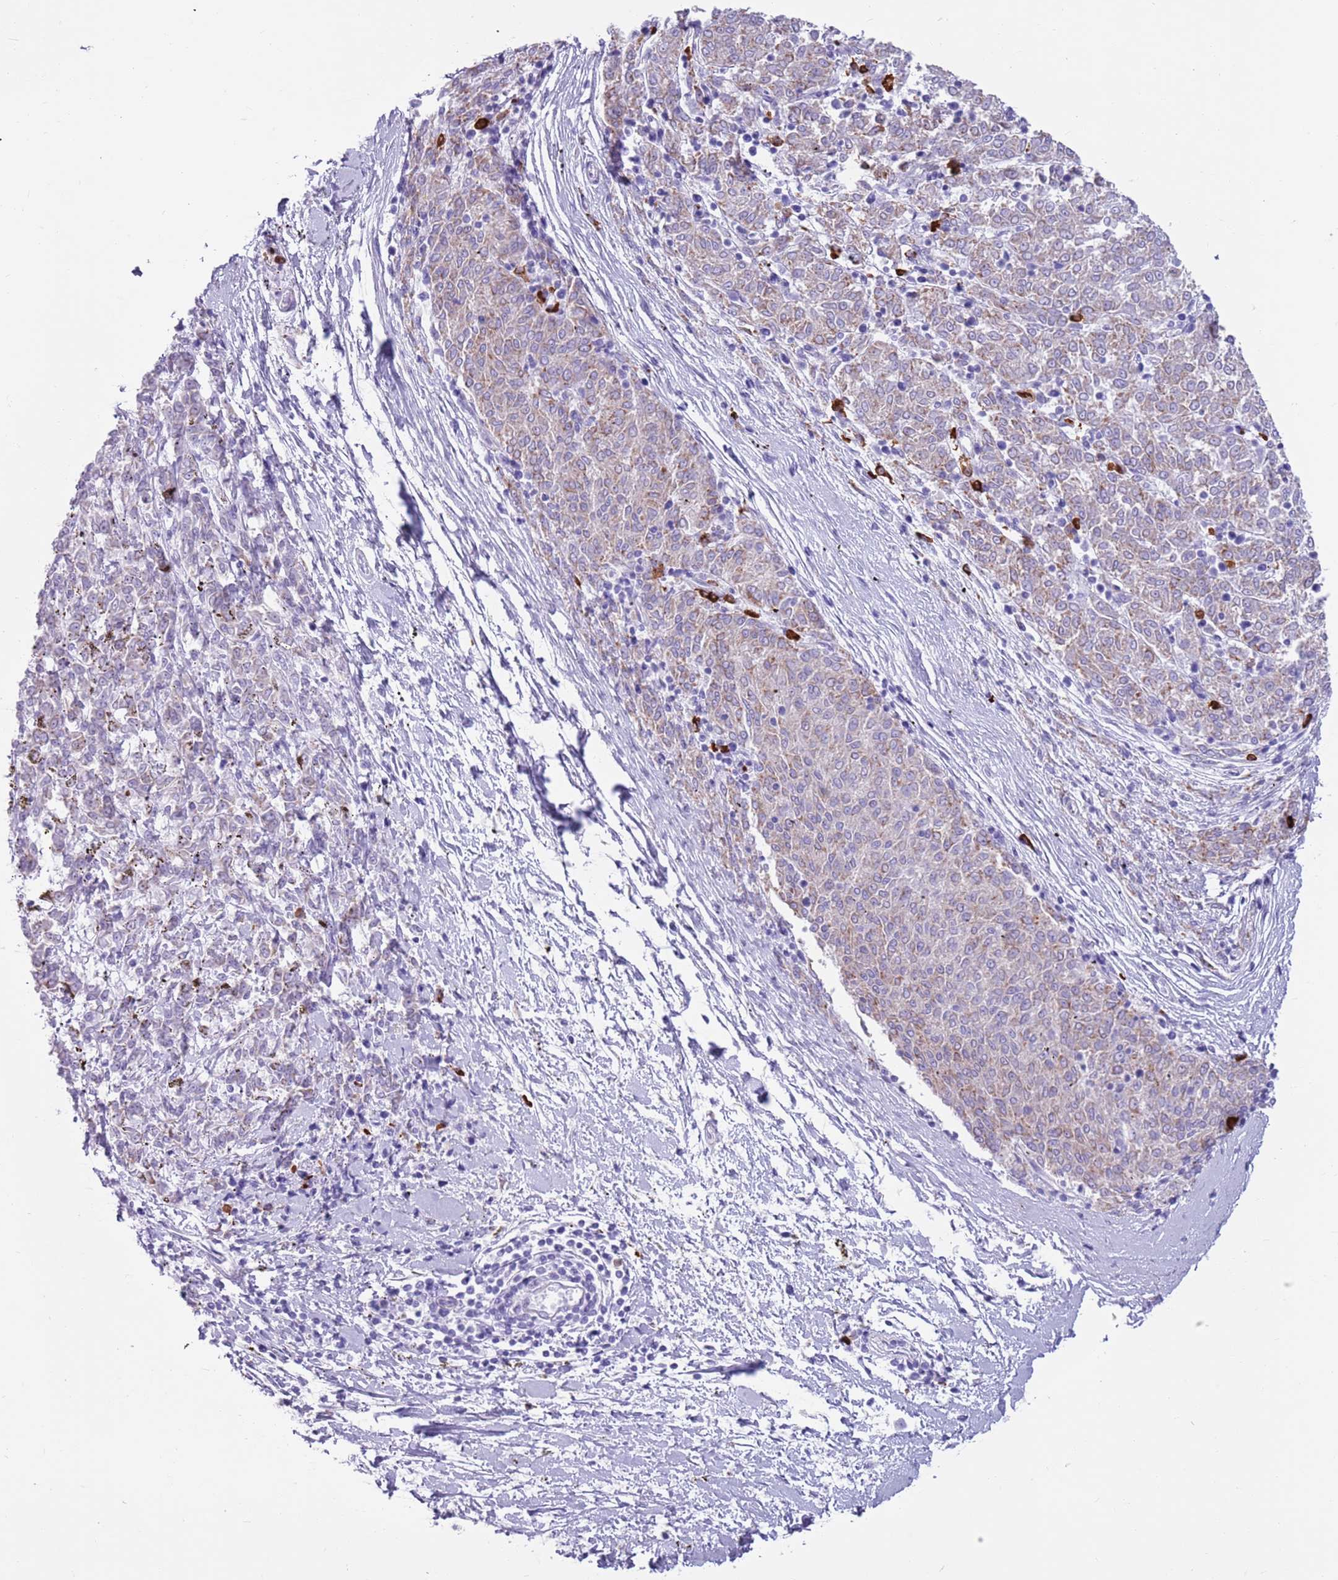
{"staining": {"intensity": "weak", "quantity": "25%-75%", "location": "cytoplasmic/membranous"}, "tissue": "melanoma", "cell_type": "Tumor cells", "image_type": "cancer", "snomed": [{"axis": "morphology", "description": "Malignant melanoma, NOS"}, {"axis": "topography", "description": "Skin"}], "caption": "This micrograph exhibits melanoma stained with immunohistochemistry (IHC) to label a protein in brown. The cytoplasmic/membranous of tumor cells show weak positivity for the protein. Nuclei are counter-stained blue.", "gene": "LY6G5B", "patient": {"sex": "female", "age": 72}}